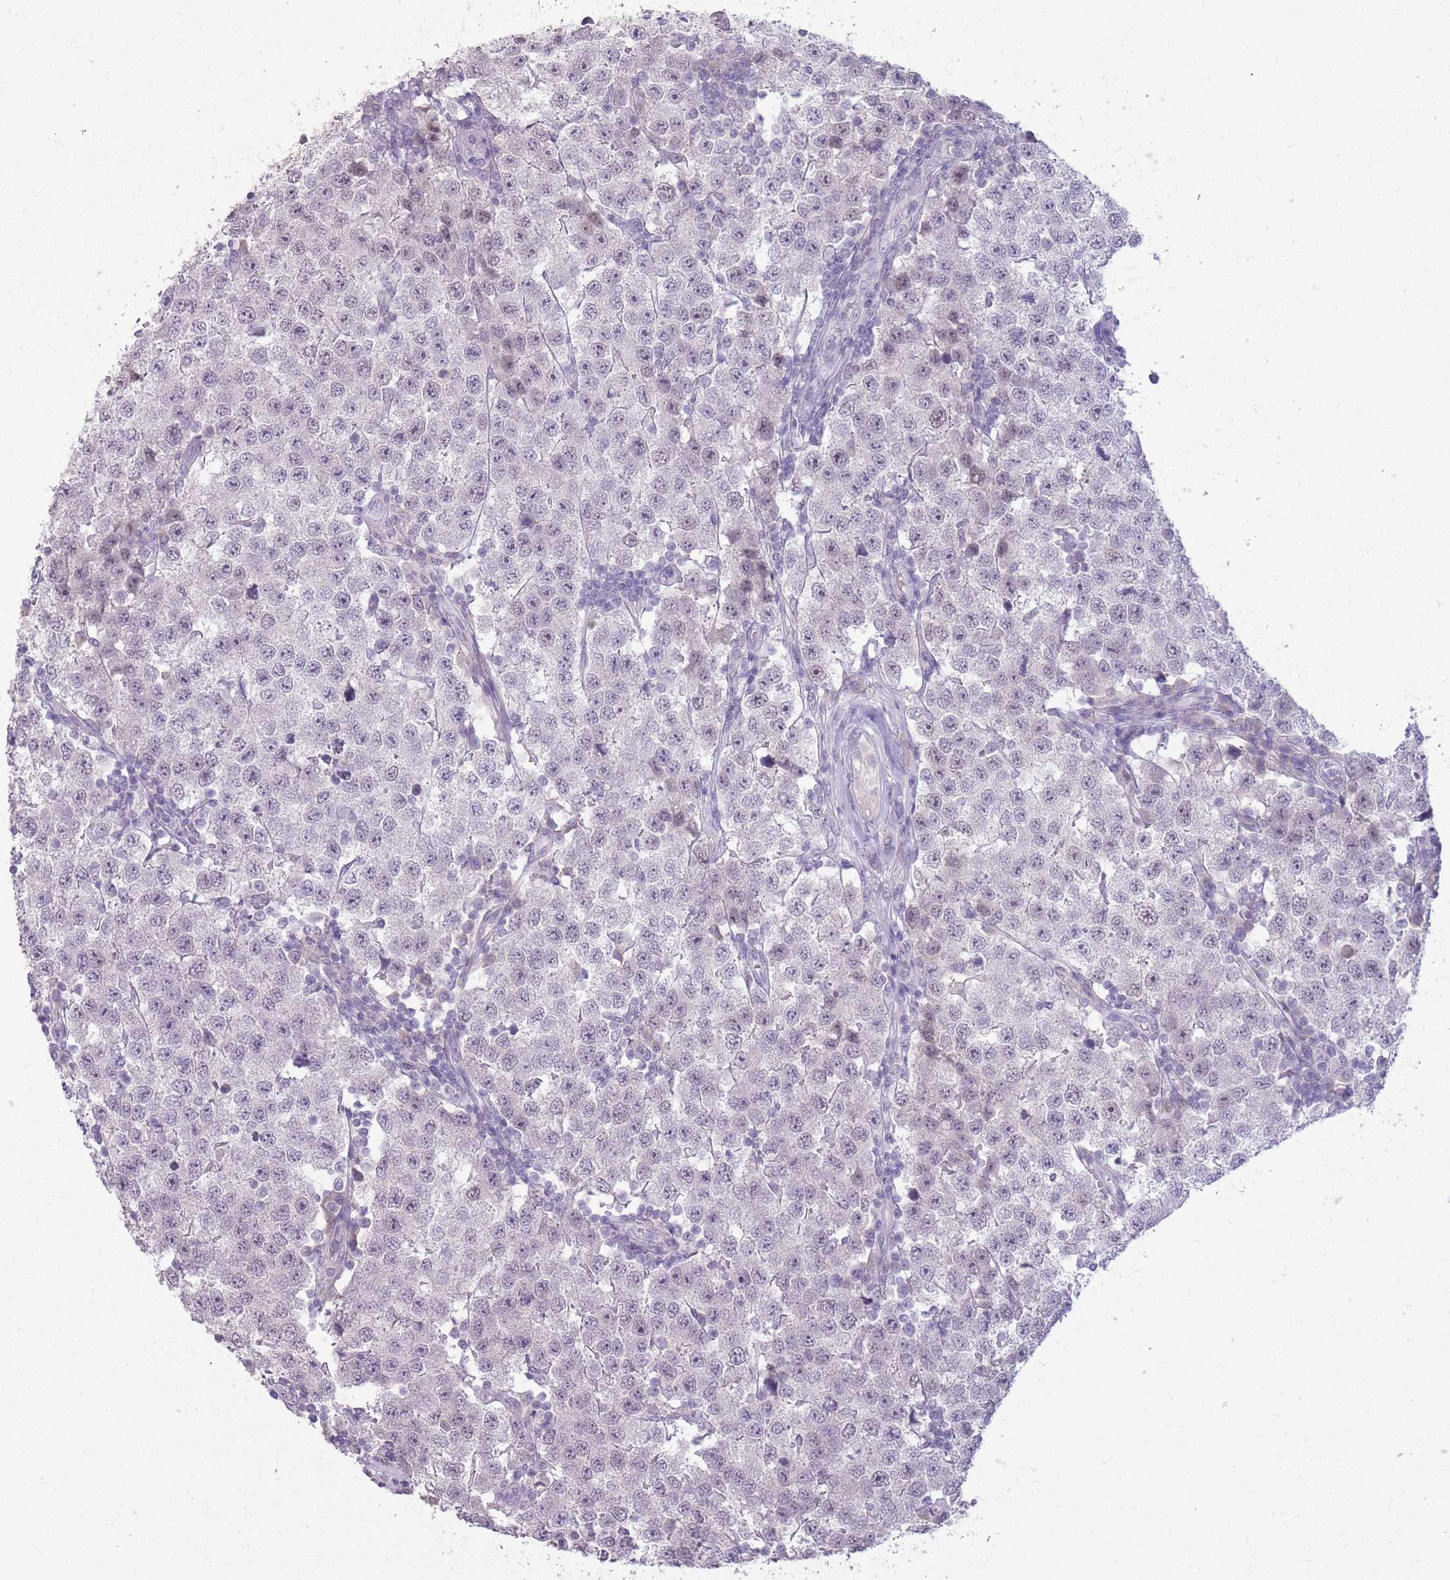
{"staining": {"intensity": "negative", "quantity": "none", "location": "none"}, "tissue": "testis cancer", "cell_type": "Tumor cells", "image_type": "cancer", "snomed": [{"axis": "morphology", "description": "Seminoma, NOS"}, {"axis": "topography", "description": "Testis"}], "caption": "Testis cancer (seminoma) was stained to show a protein in brown. There is no significant expression in tumor cells.", "gene": "ZBTB24", "patient": {"sex": "male", "age": 34}}